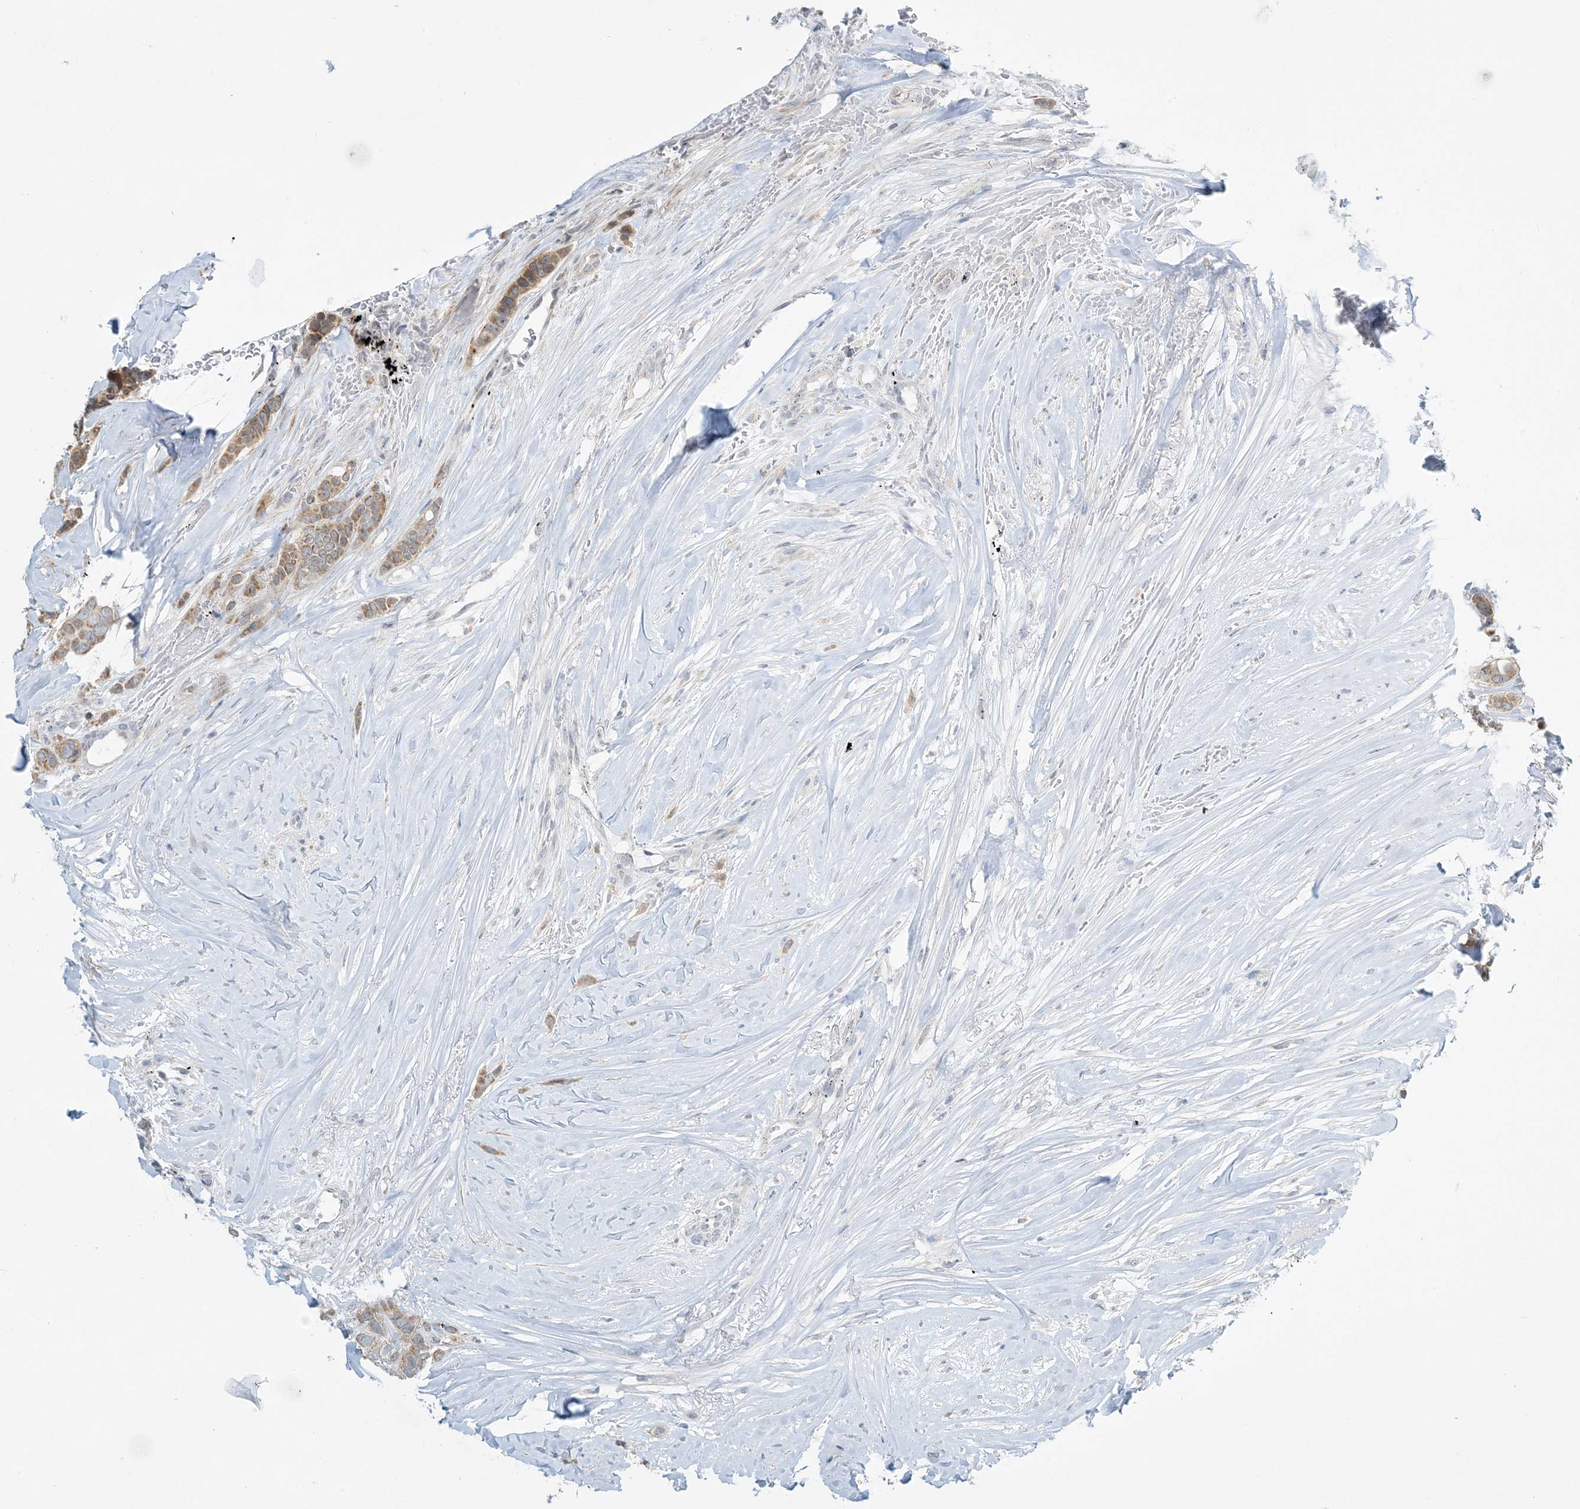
{"staining": {"intensity": "moderate", "quantity": ">75%", "location": "cytoplasmic/membranous"}, "tissue": "breast cancer", "cell_type": "Tumor cells", "image_type": "cancer", "snomed": [{"axis": "morphology", "description": "Lobular carcinoma"}, {"axis": "topography", "description": "Breast"}], "caption": "This image shows immunohistochemistry (IHC) staining of breast cancer, with medium moderate cytoplasmic/membranous positivity in approximately >75% of tumor cells.", "gene": "MRPS18A", "patient": {"sex": "female", "age": 51}}